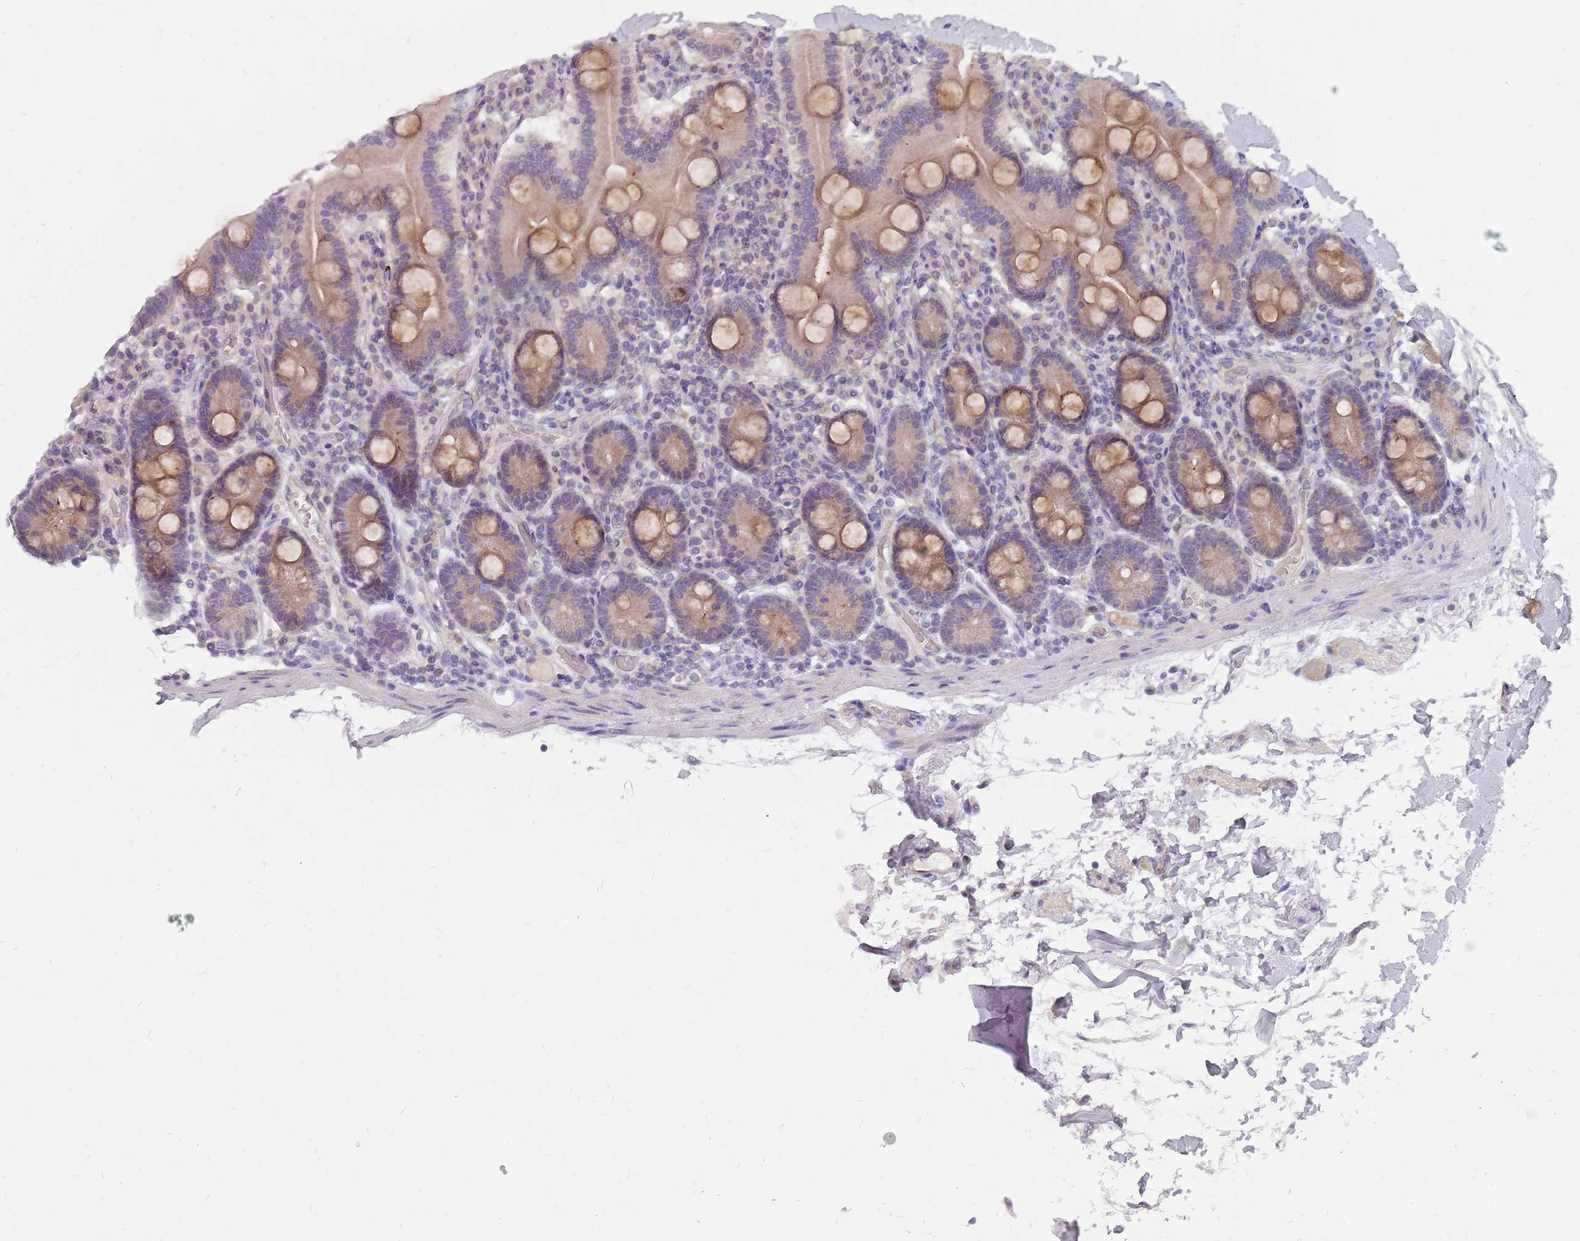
{"staining": {"intensity": "moderate", "quantity": "25%-75%", "location": "cytoplasmic/membranous"}, "tissue": "duodenum", "cell_type": "Glandular cells", "image_type": "normal", "snomed": [{"axis": "morphology", "description": "Normal tissue, NOS"}, {"axis": "topography", "description": "Duodenum"}], "caption": "Brown immunohistochemical staining in benign human duodenum exhibits moderate cytoplasmic/membranous staining in approximately 25%-75% of glandular cells.", "gene": "CMTR2", "patient": {"sex": "male", "age": 55}}